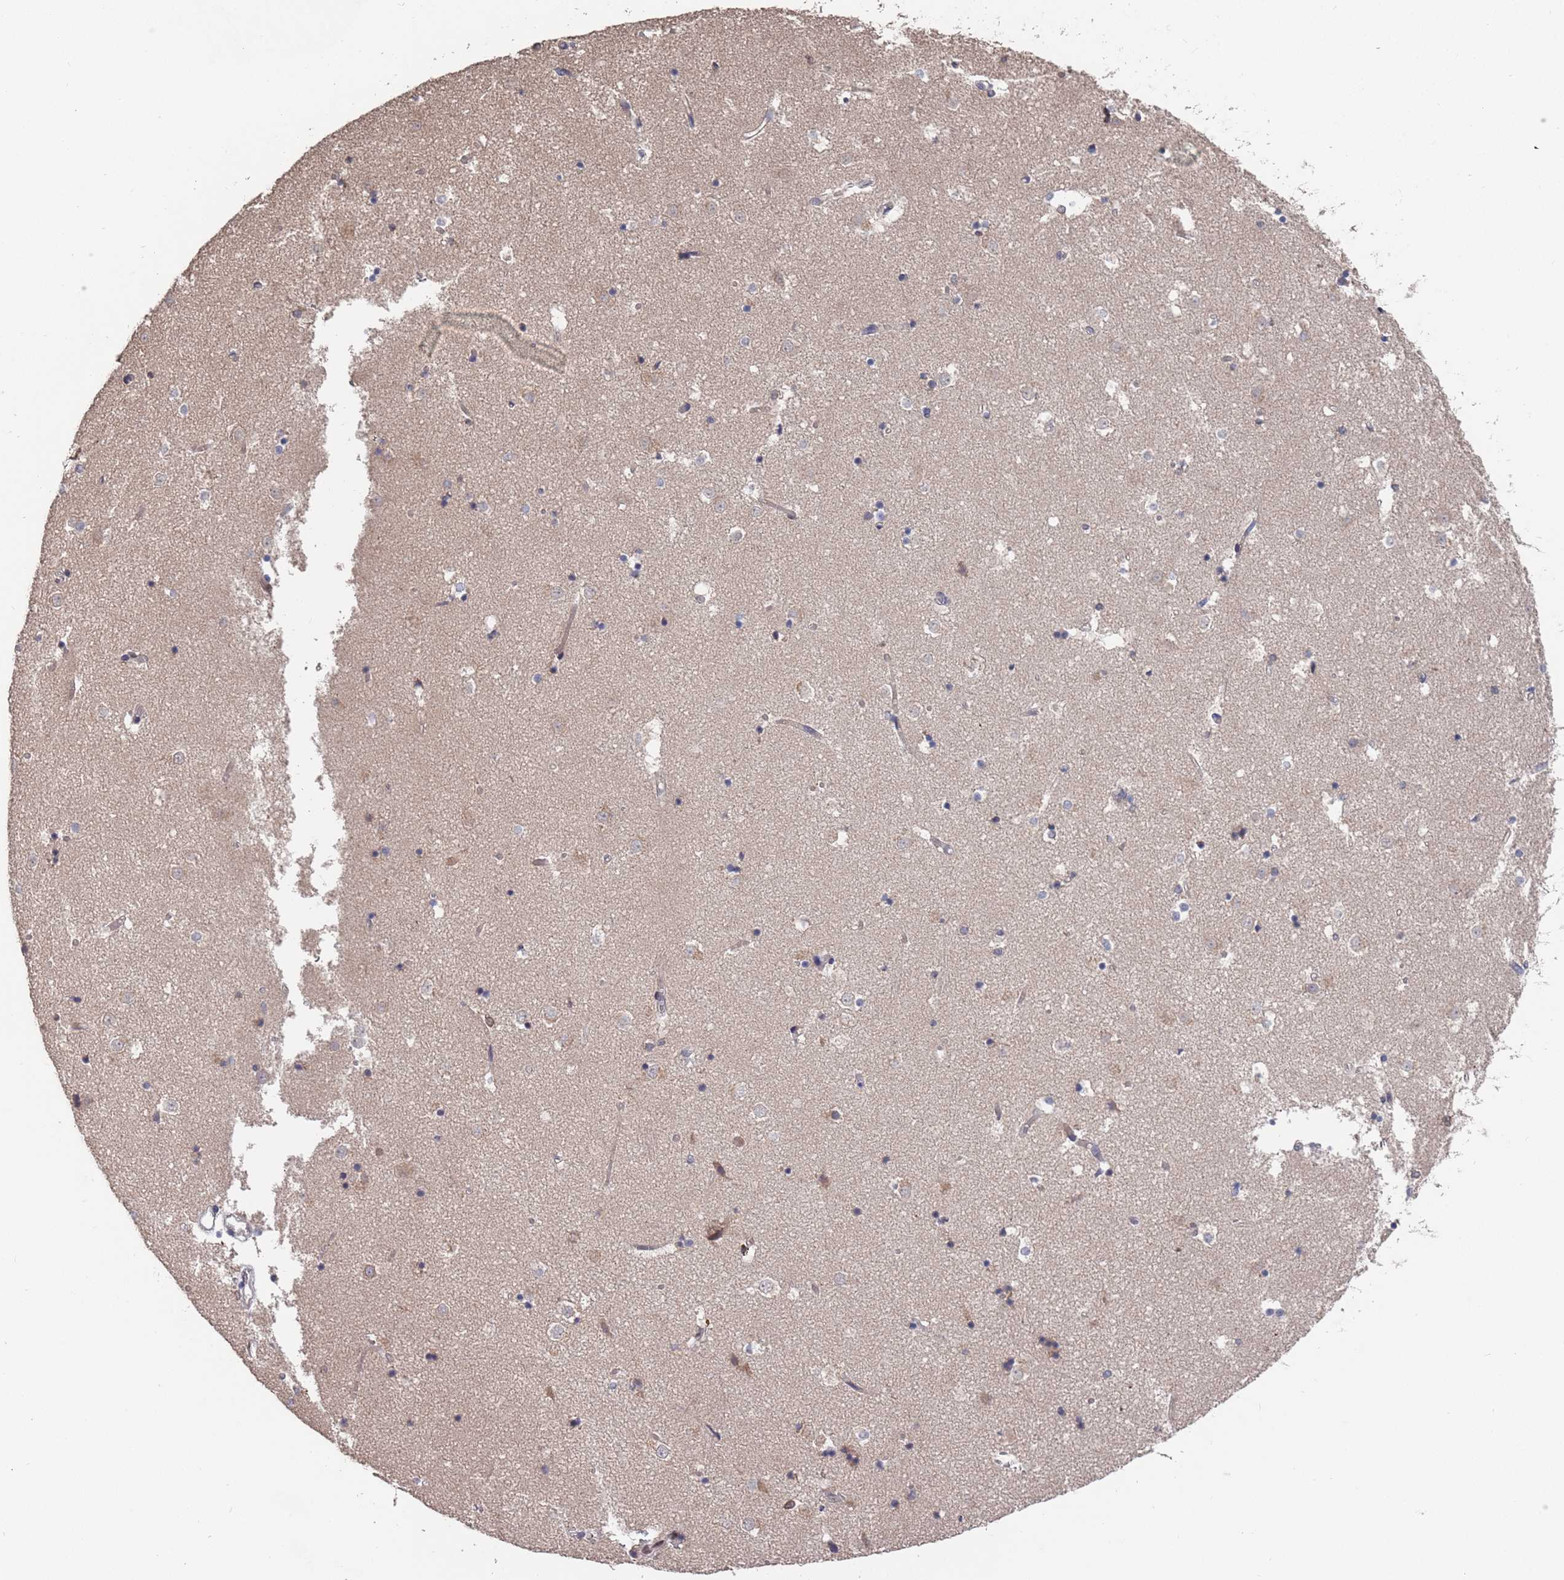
{"staining": {"intensity": "weak", "quantity": "<25%", "location": "cytoplasmic/membranous"}, "tissue": "caudate", "cell_type": "Glial cells", "image_type": "normal", "snomed": [{"axis": "morphology", "description": "Normal tissue, NOS"}, {"axis": "topography", "description": "Lateral ventricle wall"}], "caption": "This image is of unremarkable caudate stained with immunohistochemistry (IHC) to label a protein in brown with the nuclei are counter-stained blue. There is no expression in glial cells.", "gene": "SDHAF3", "patient": {"sex": "female", "age": 52}}